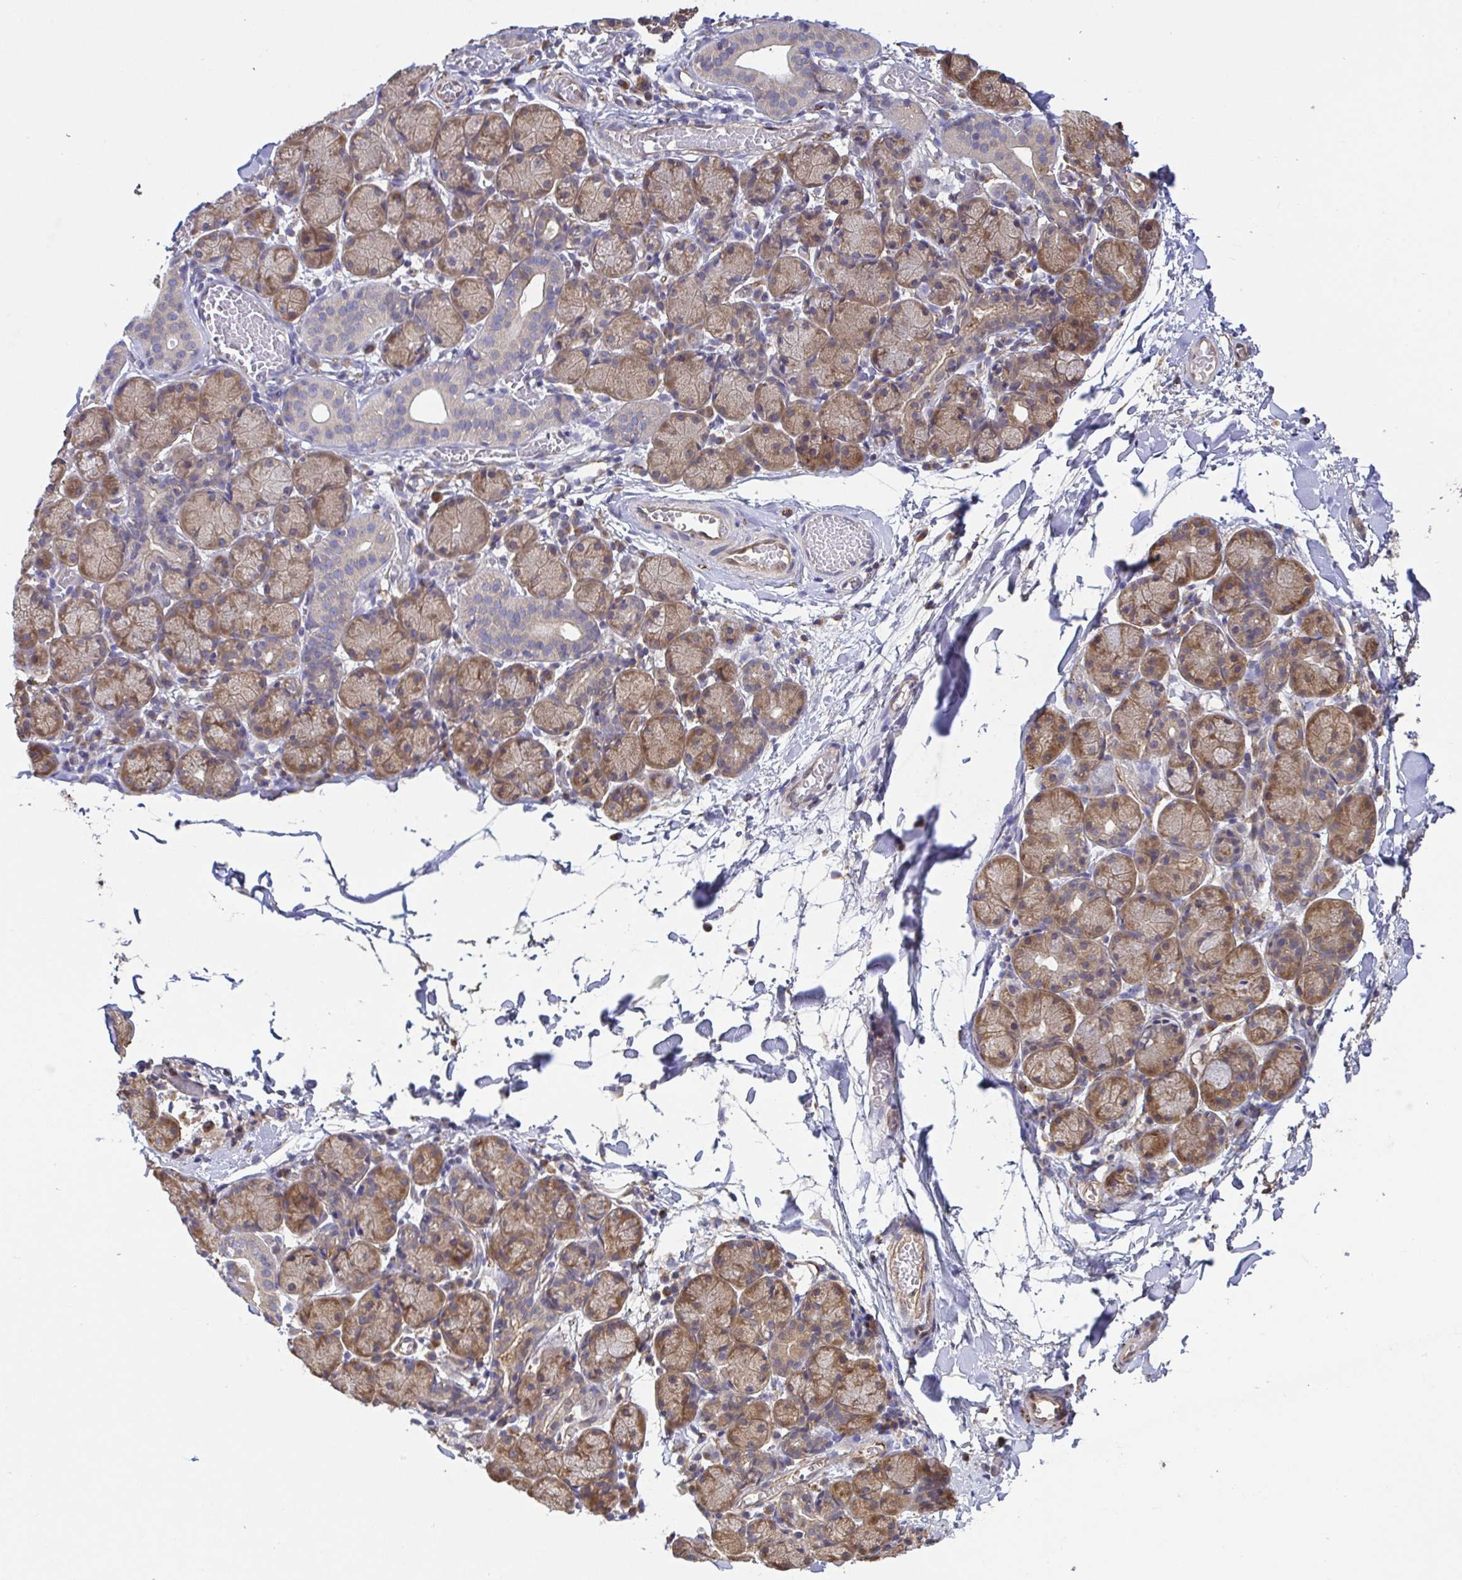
{"staining": {"intensity": "moderate", "quantity": ">75%", "location": "cytoplasmic/membranous"}, "tissue": "salivary gland", "cell_type": "Glandular cells", "image_type": "normal", "snomed": [{"axis": "morphology", "description": "Normal tissue, NOS"}, {"axis": "topography", "description": "Salivary gland"}], "caption": "An immunohistochemistry histopathology image of normal tissue is shown. Protein staining in brown labels moderate cytoplasmic/membranous positivity in salivary gland within glandular cells. Using DAB (brown) and hematoxylin (blue) stains, captured at high magnification using brightfield microscopy.", "gene": "EIF3D", "patient": {"sex": "female", "age": 24}}